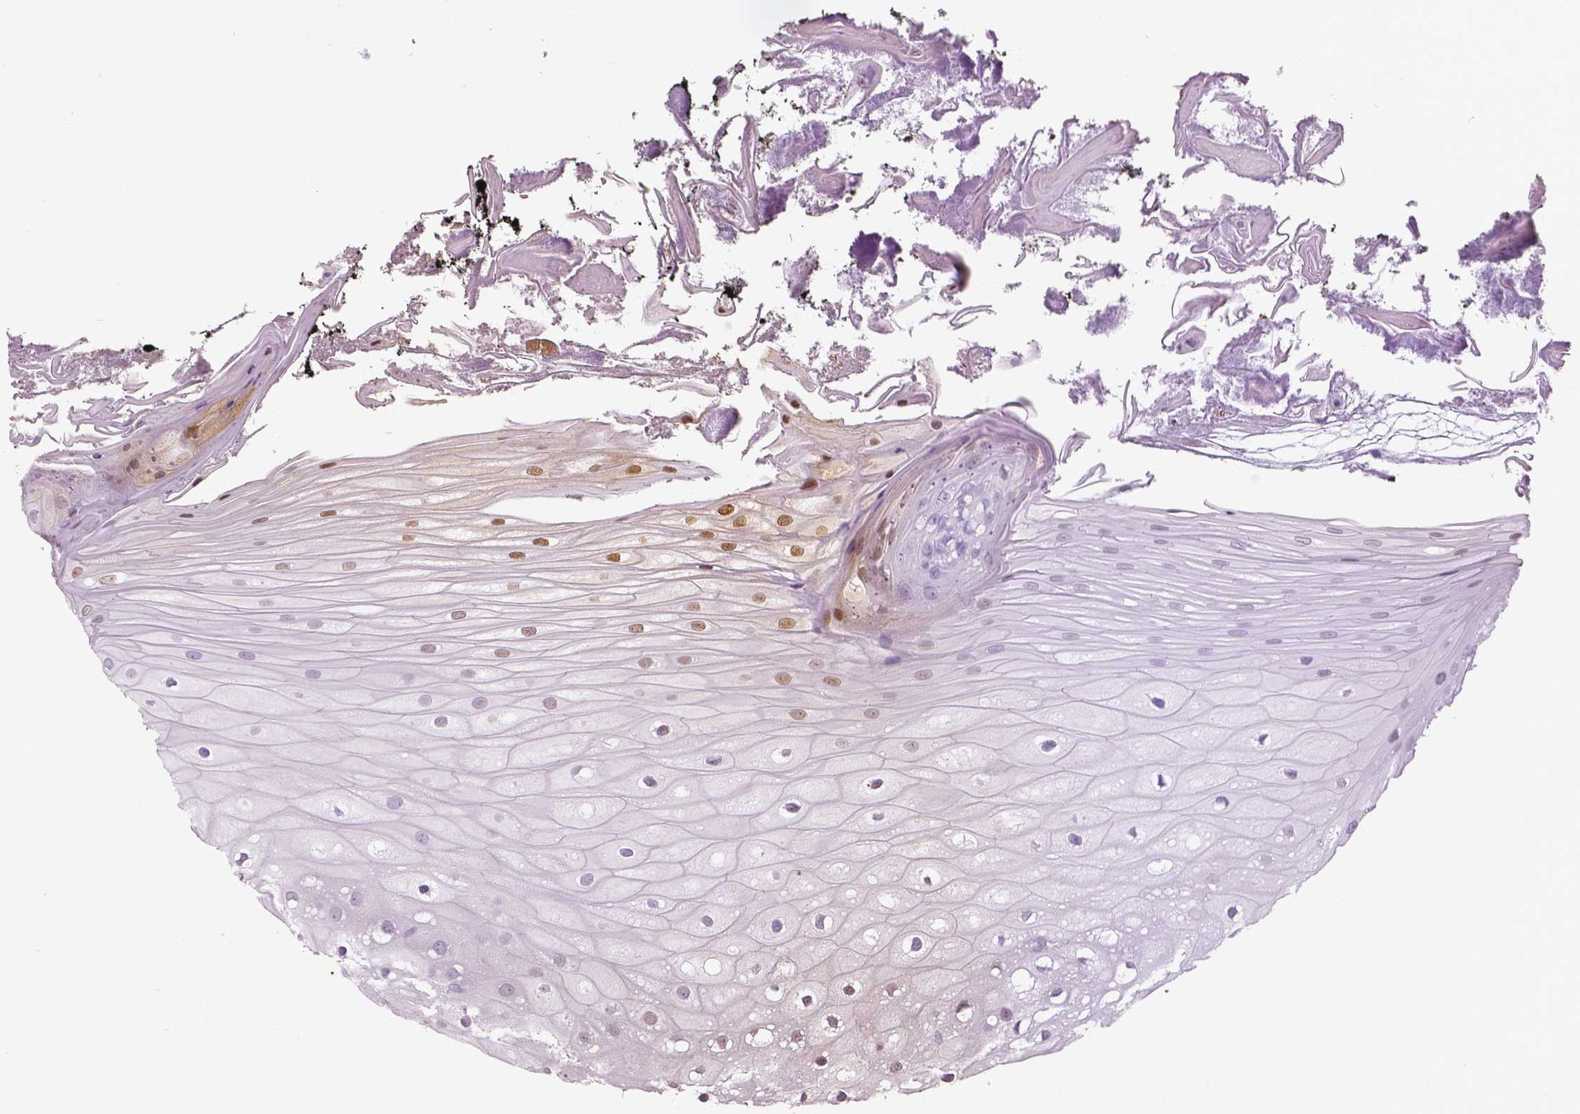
{"staining": {"intensity": "moderate", "quantity": "<25%", "location": "nuclear"}, "tissue": "oral mucosa", "cell_type": "Squamous epithelial cells", "image_type": "normal", "snomed": [{"axis": "morphology", "description": "Normal tissue, NOS"}, {"axis": "morphology", "description": "Squamous cell carcinoma, NOS"}, {"axis": "topography", "description": "Oral tissue"}, {"axis": "topography", "description": "Head-Neck"}], "caption": "Approximately <25% of squamous epithelial cells in unremarkable human oral mucosa demonstrate moderate nuclear protein positivity as visualized by brown immunohistochemical staining.", "gene": "WWTR1", "patient": {"sex": "male", "age": 69}}